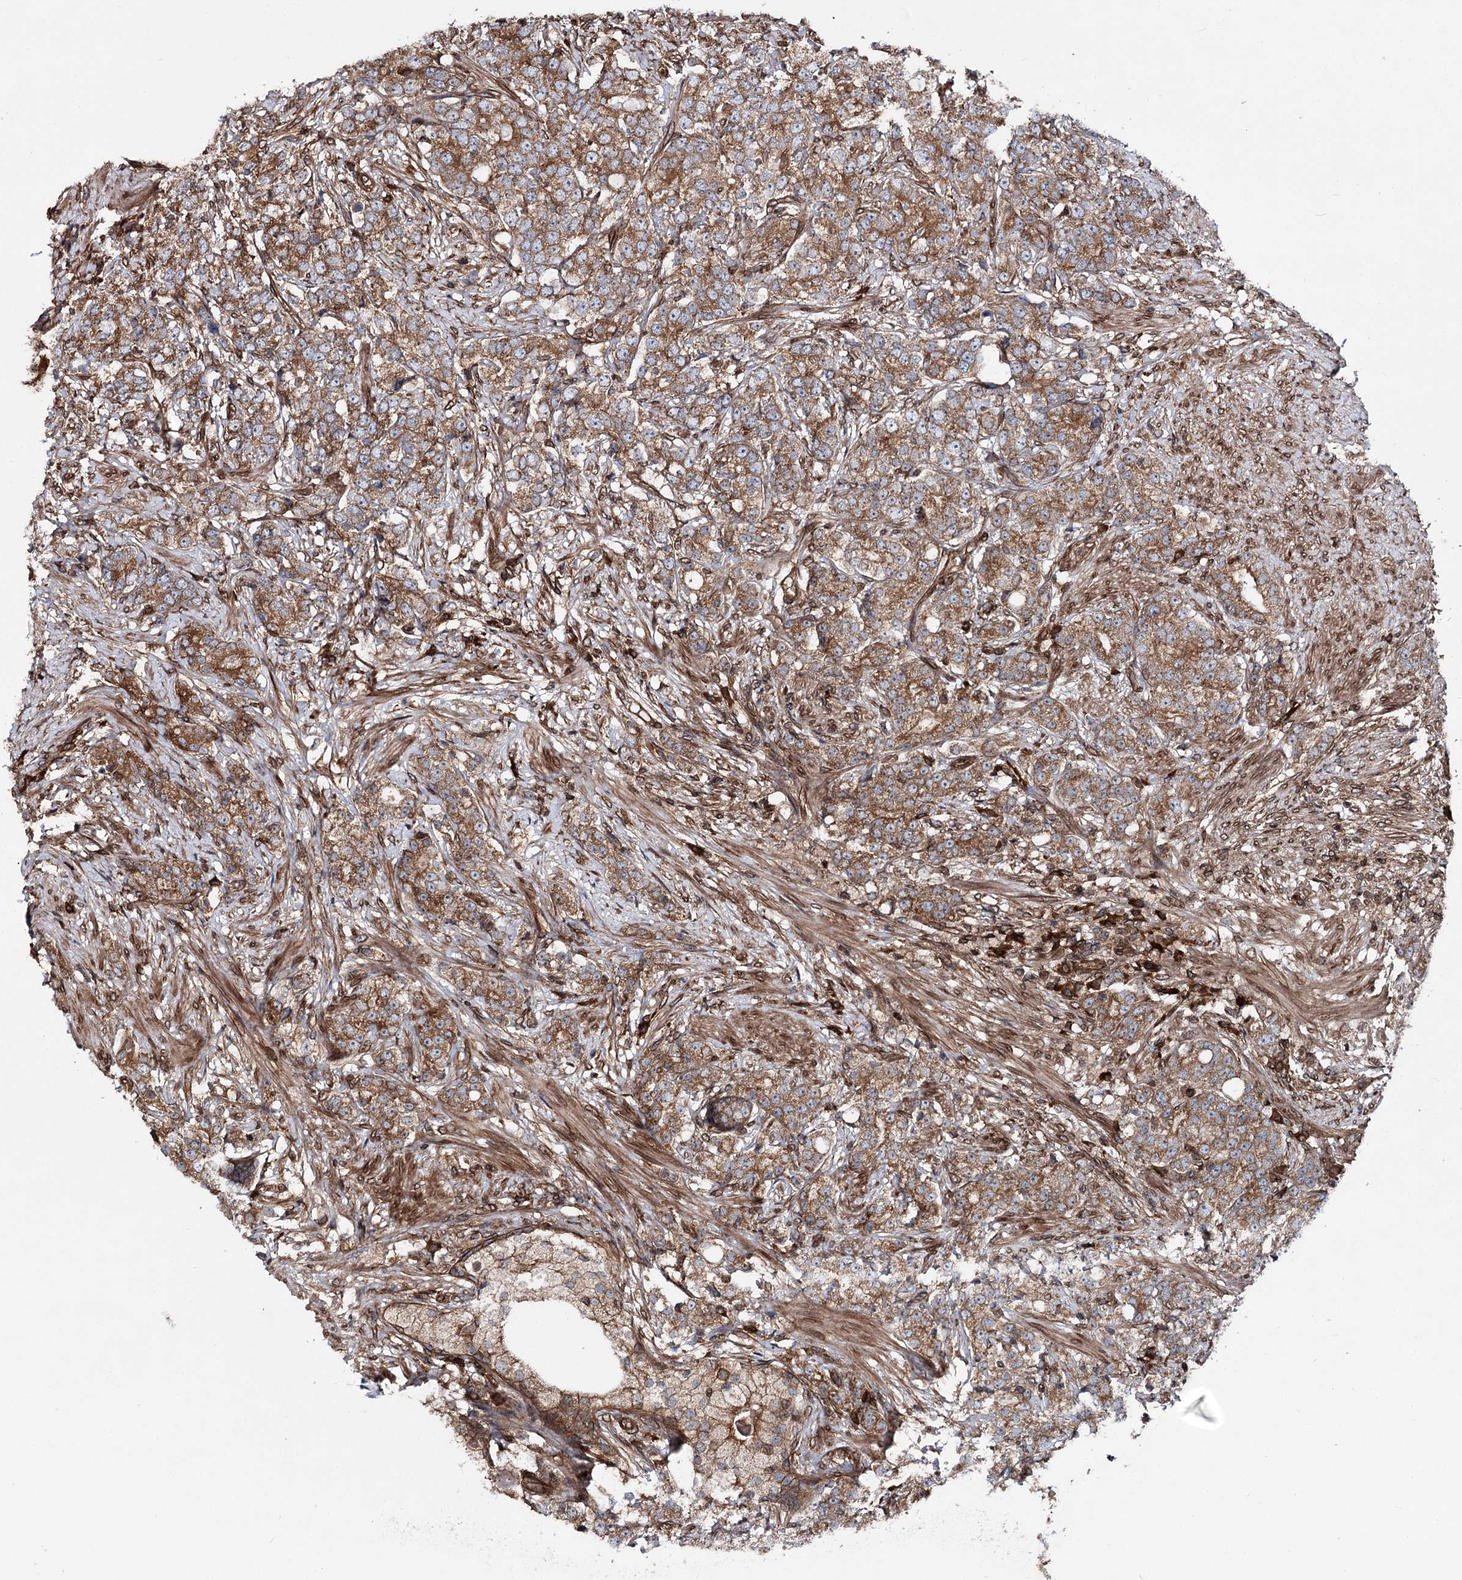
{"staining": {"intensity": "moderate", "quantity": ">75%", "location": "cytoplasmic/membranous"}, "tissue": "prostate cancer", "cell_type": "Tumor cells", "image_type": "cancer", "snomed": [{"axis": "morphology", "description": "Adenocarcinoma, High grade"}, {"axis": "topography", "description": "Prostate"}], "caption": "A photomicrograph showing moderate cytoplasmic/membranous expression in about >75% of tumor cells in prostate cancer (adenocarcinoma (high-grade)), as visualized by brown immunohistochemical staining.", "gene": "FGFR1OP2", "patient": {"sex": "male", "age": 69}}